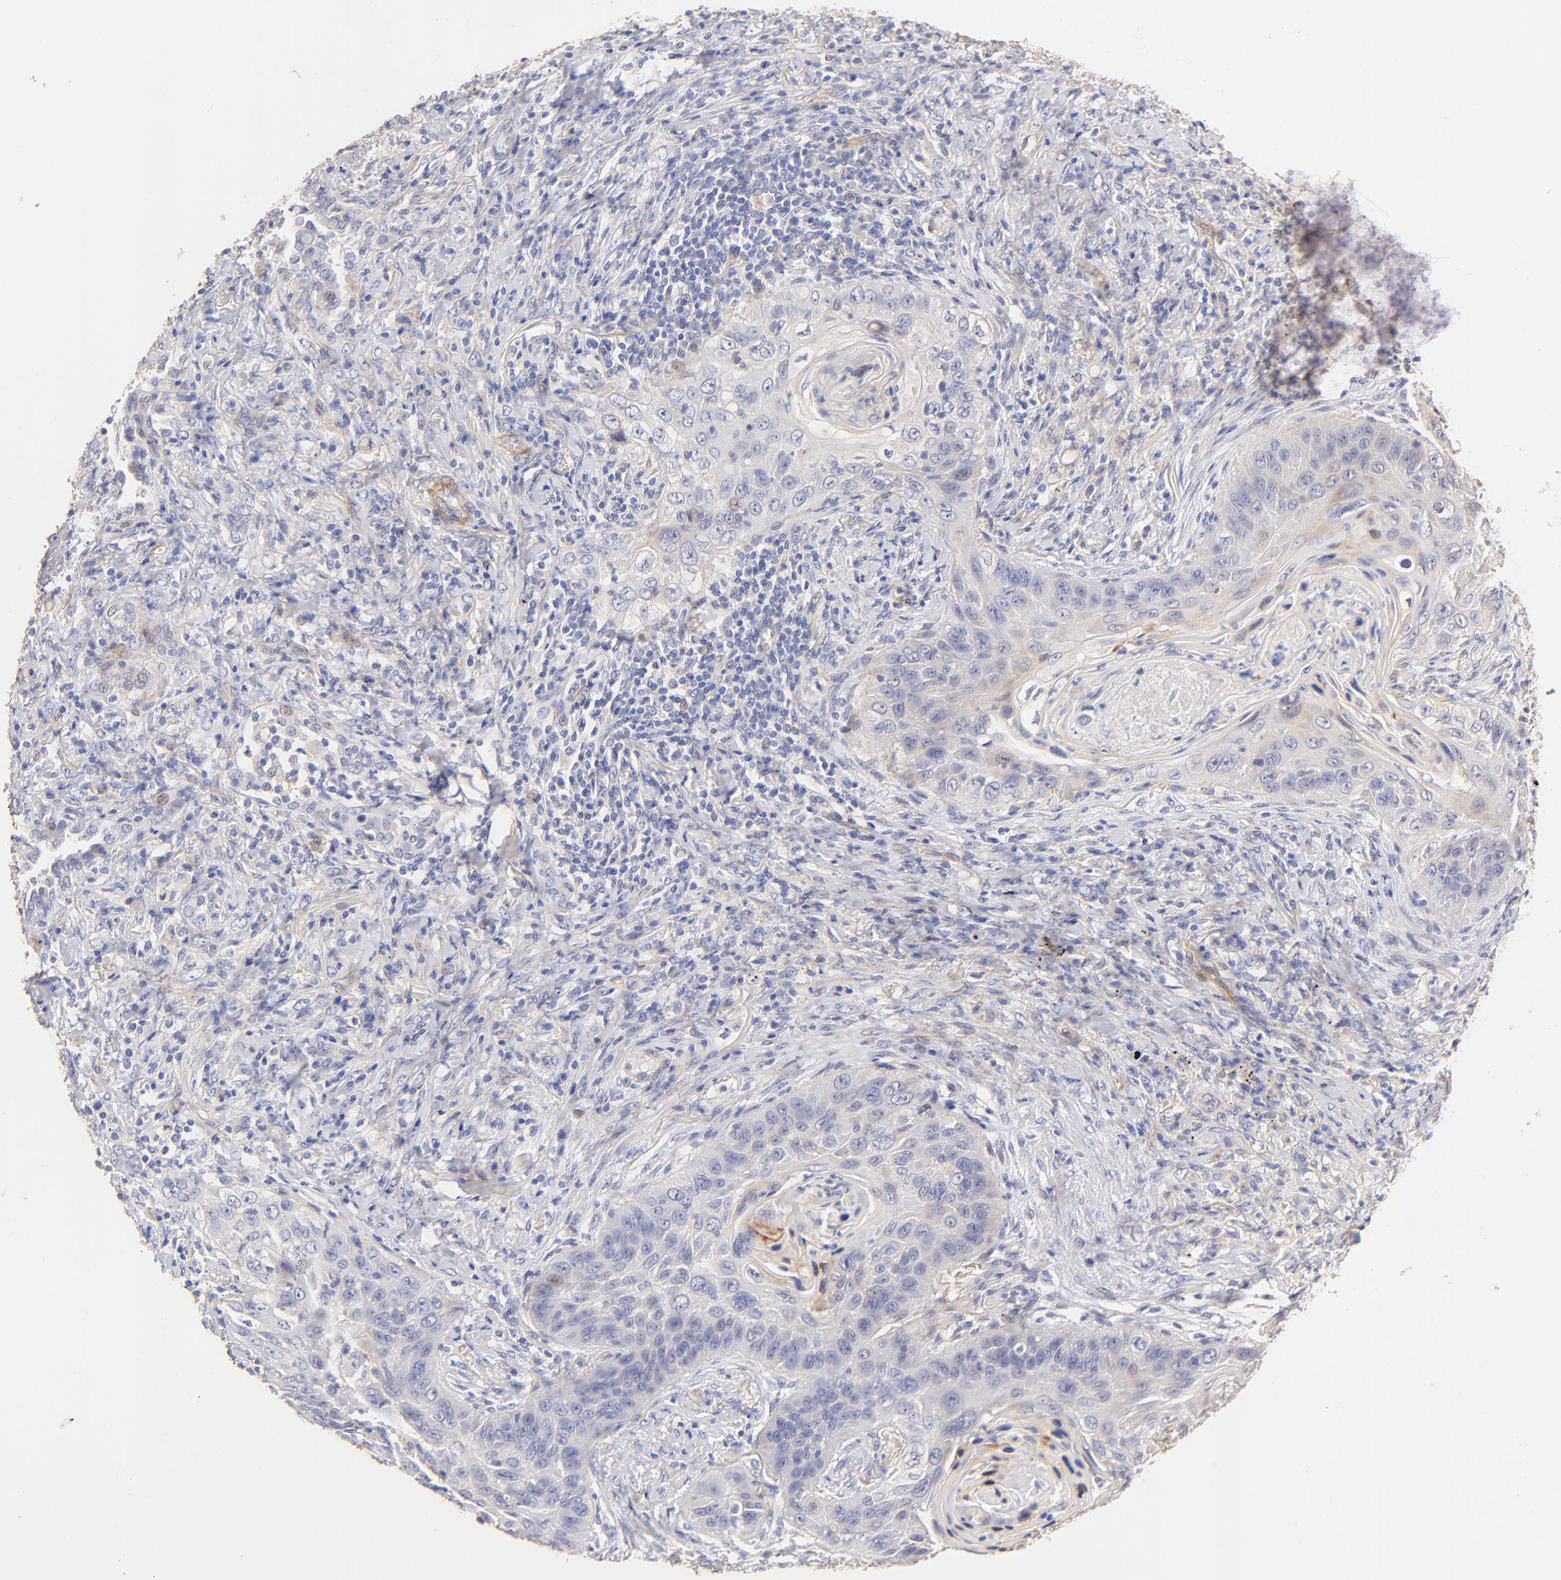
{"staining": {"intensity": "weak", "quantity": "<25%", "location": "cytoplasmic/membranous"}, "tissue": "lung cancer", "cell_type": "Tumor cells", "image_type": "cancer", "snomed": [{"axis": "morphology", "description": "Squamous cell carcinoma, NOS"}, {"axis": "topography", "description": "Lung"}], "caption": "The immunohistochemistry micrograph has no significant staining in tumor cells of squamous cell carcinoma (lung) tissue.", "gene": "ACTRT1", "patient": {"sex": "female", "age": 67}}